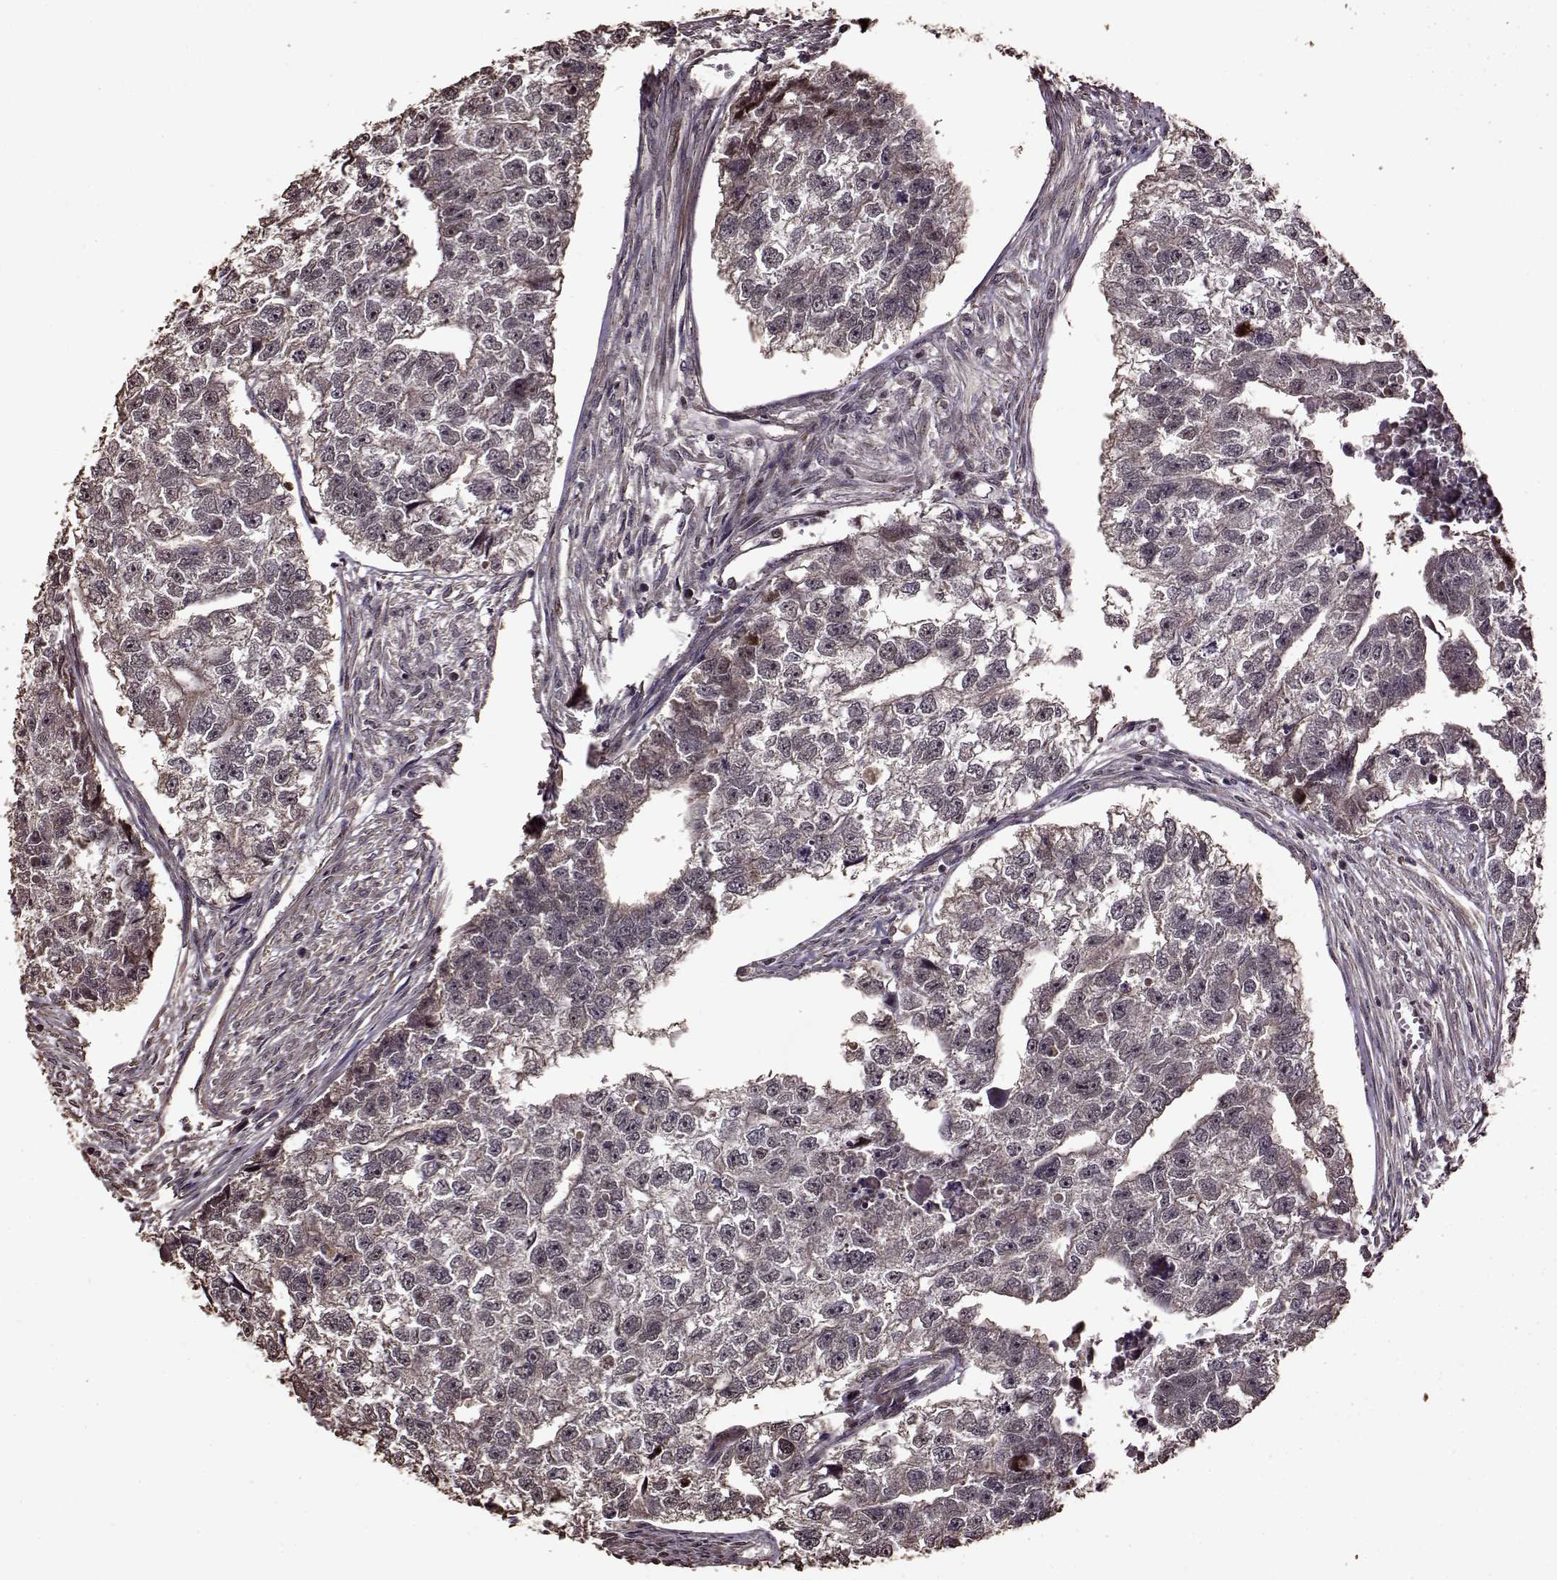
{"staining": {"intensity": "negative", "quantity": "none", "location": "none"}, "tissue": "testis cancer", "cell_type": "Tumor cells", "image_type": "cancer", "snomed": [{"axis": "morphology", "description": "Carcinoma, Embryonal, NOS"}, {"axis": "morphology", "description": "Teratoma, malignant, NOS"}, {"axis": "topography", "description": "Testis"}], "caption": "Photomicrograph shows no significant protein positivity in tumor cells of testis teratoma (malignant).", "gene": "FBXW11", "patient": {"sex": "male", "age": 44}}